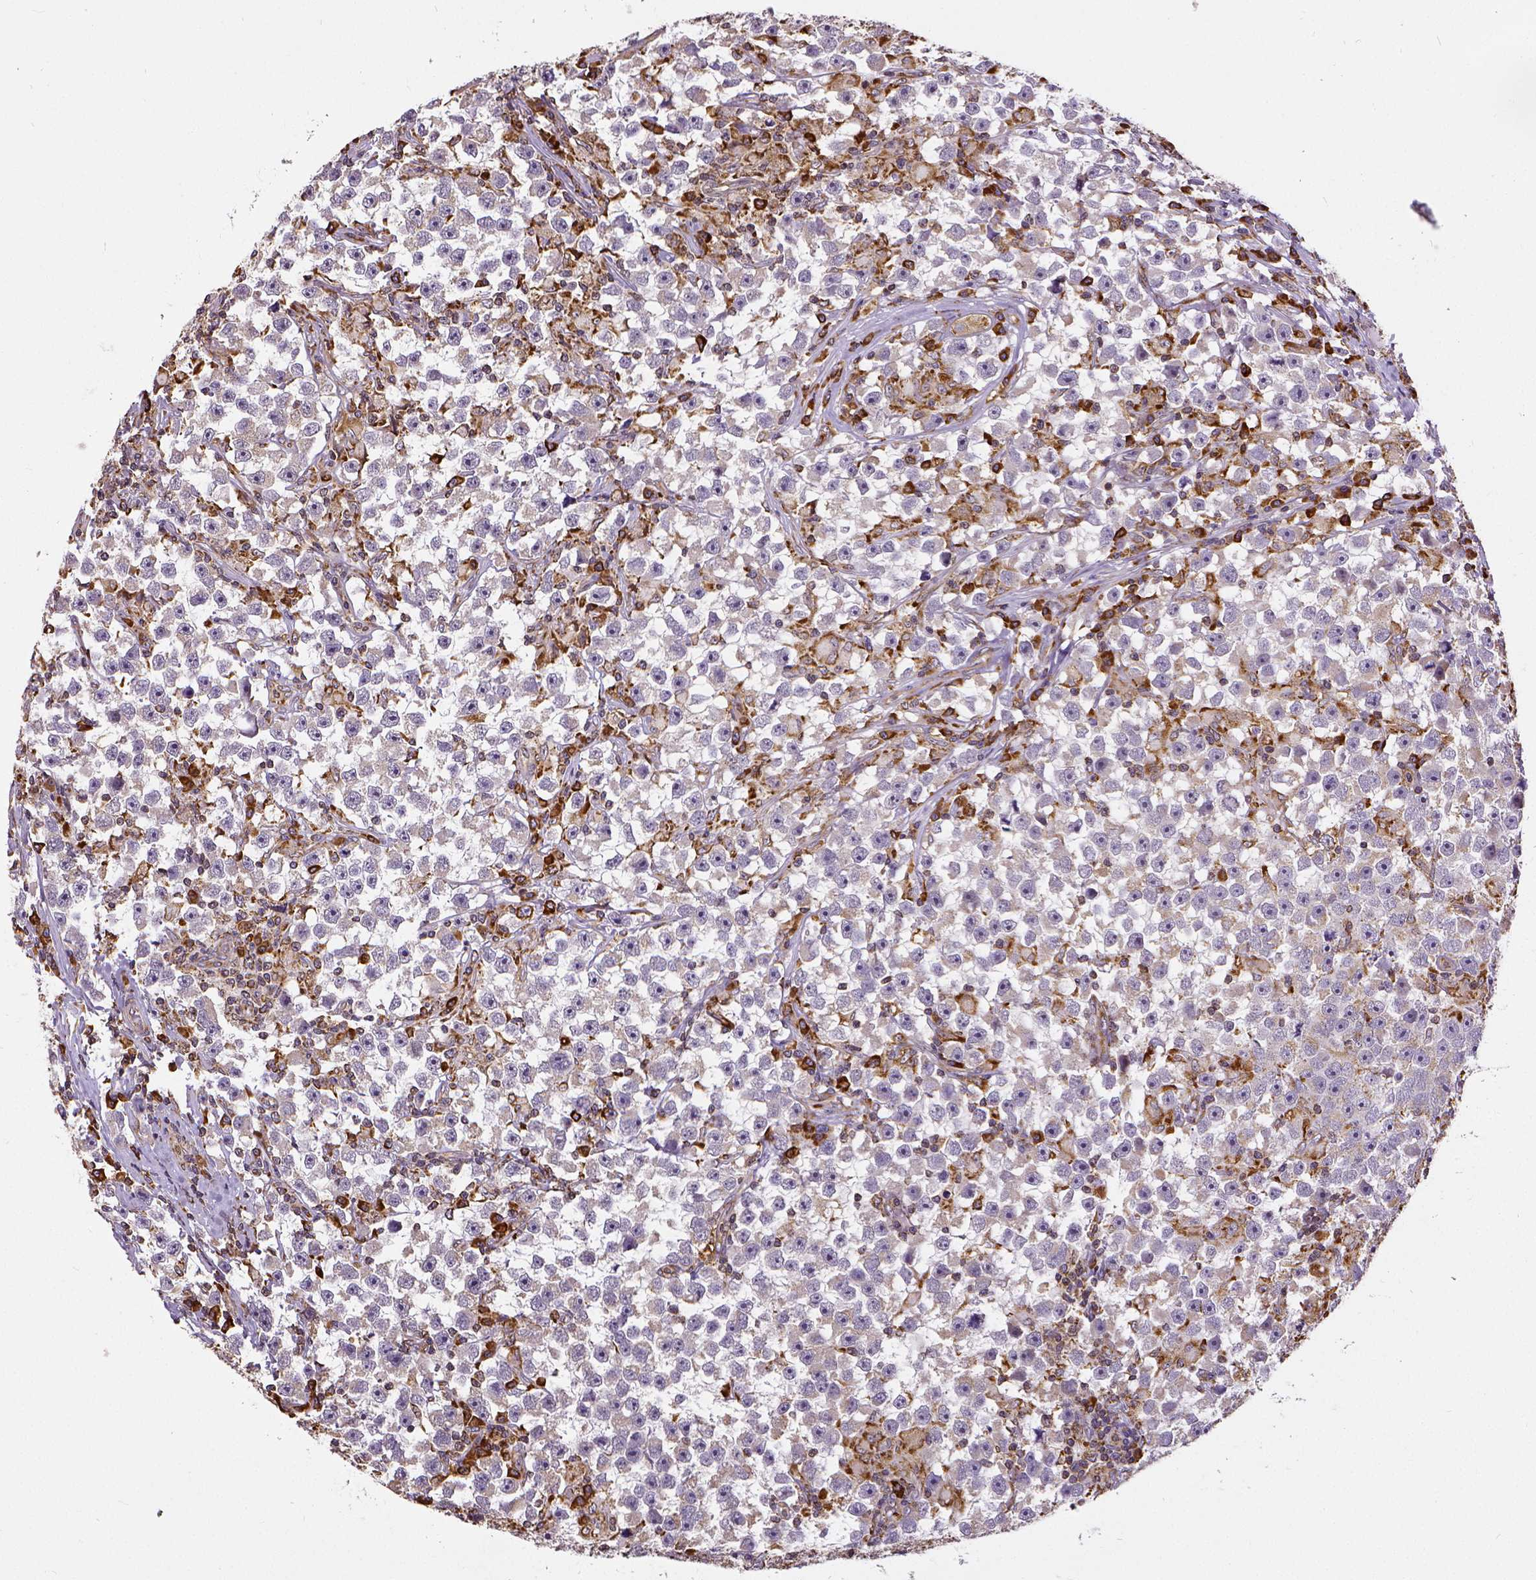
{"staining": {"intensity": "weak", "quantity": "<25%", "location": "cytoplasmic/membranous"}, "tissue": "testis cancer", "cell_type": "Tumor cells", "image_type": "cancer", "snomed": [{"axis": "morphology", "description": "Seminoma, NOS"}, {"axis": "topography", "description": "Testis"}], "caption": "High magnification brightfield microscopy of testis cancer (seminoma) stained with DAB (brown) and counterstained with hematoxylin (blue): tumor cells show no significant expression.", "gene": "MTDH", "patient": {"sex": "male", "age": 33}}